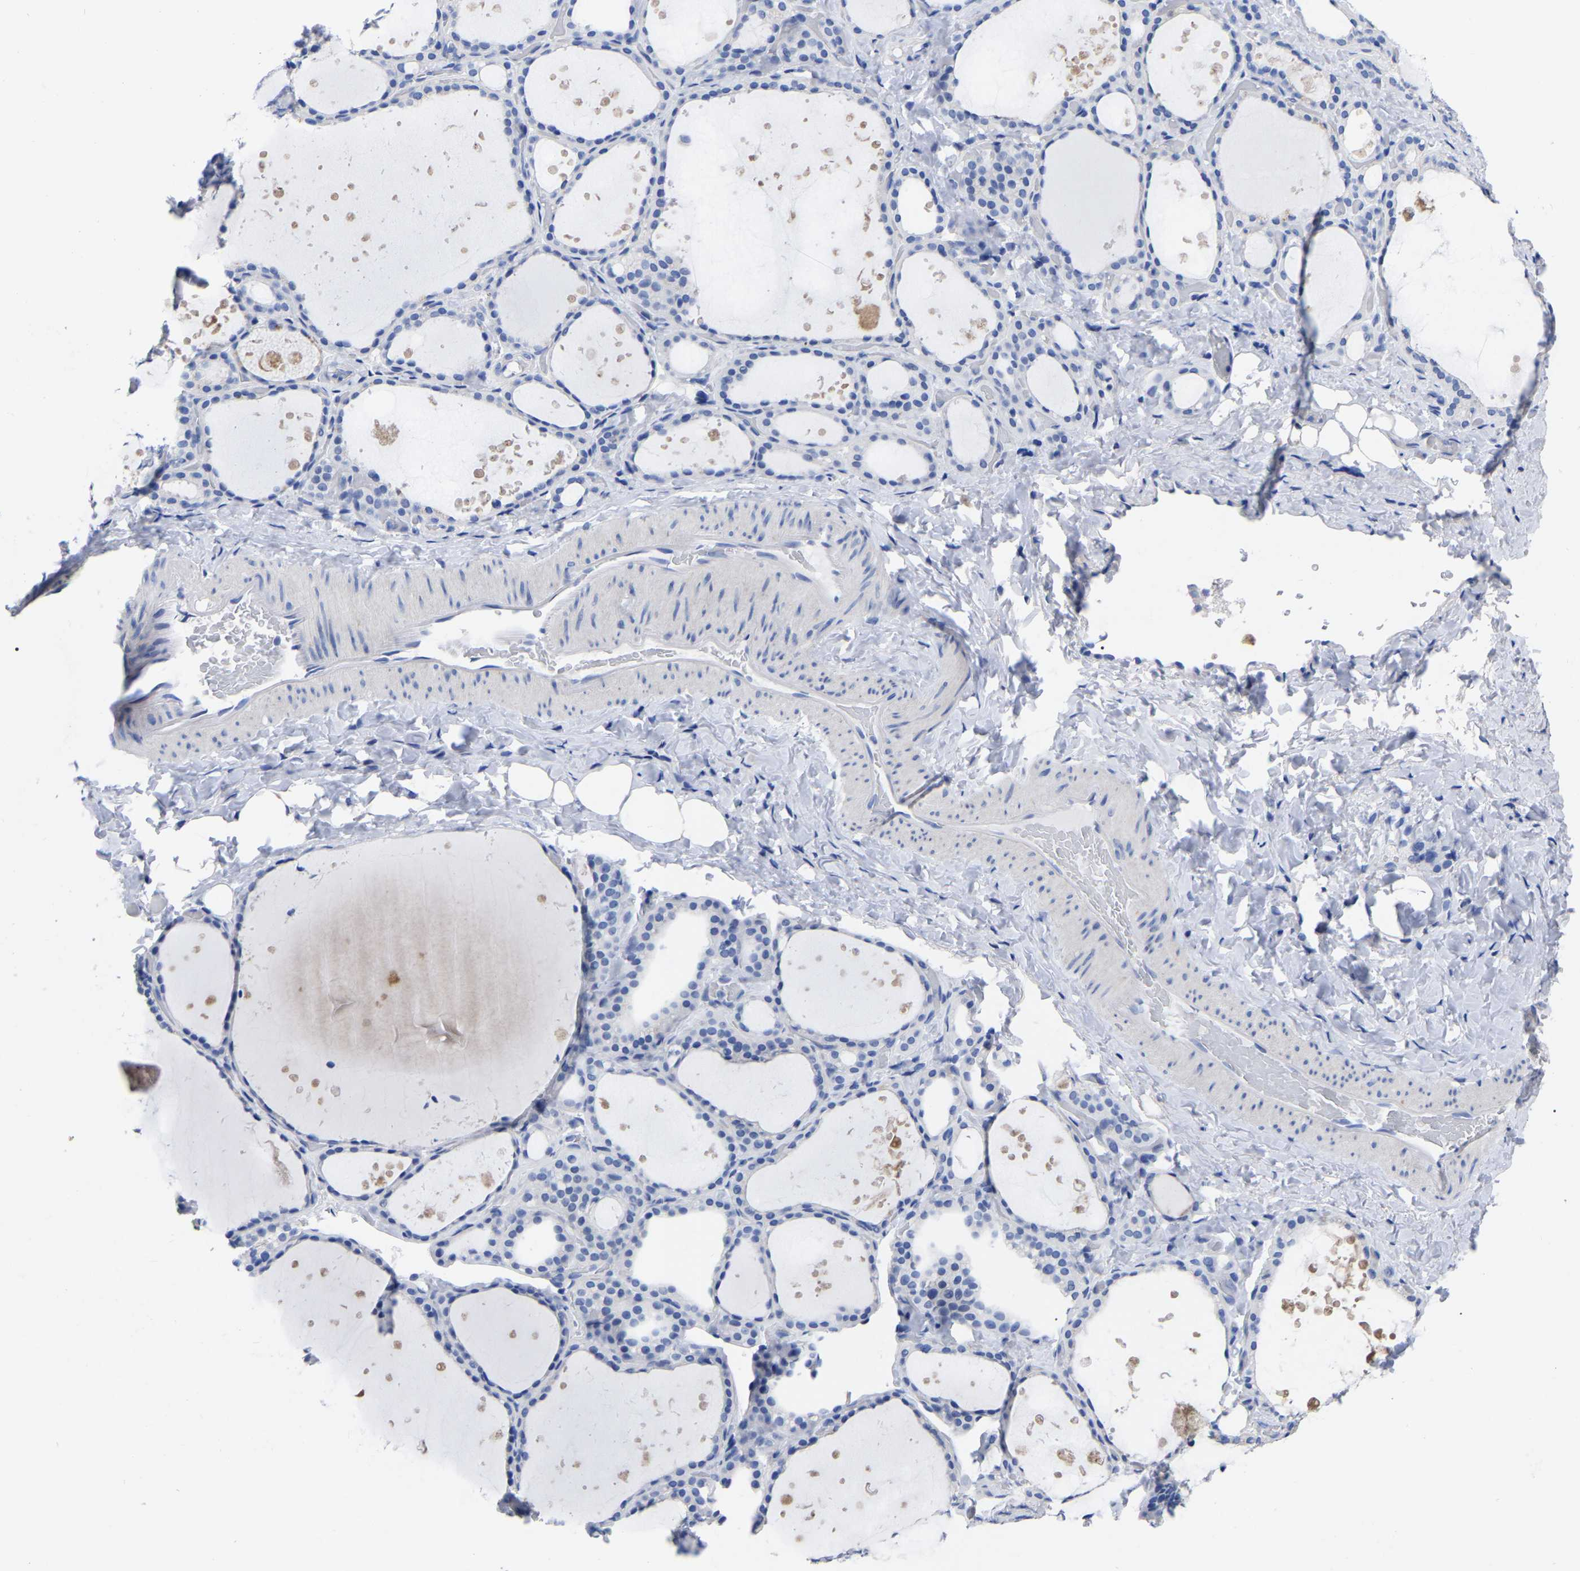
{"staining": {"intensity": "negative", "quantity": "none", "location": "none"}, "tissue": "thyroid gland", "cell_type": "Glandular cells", "image_type": "normal", "snomed": [{"axis": "morphology", "description": "Normal tissue, NOS"}, {"axis": "topography", "description": "Thyroid gland"}], "caption": "The image demonstrates no significant staining in glandular cells of thyroid gland. (Immunohistochemistry (ihc), brightfield microscopy, high magnification).", "gene": "ANXA13", "patient": {"sex": "female", "age": 44}}